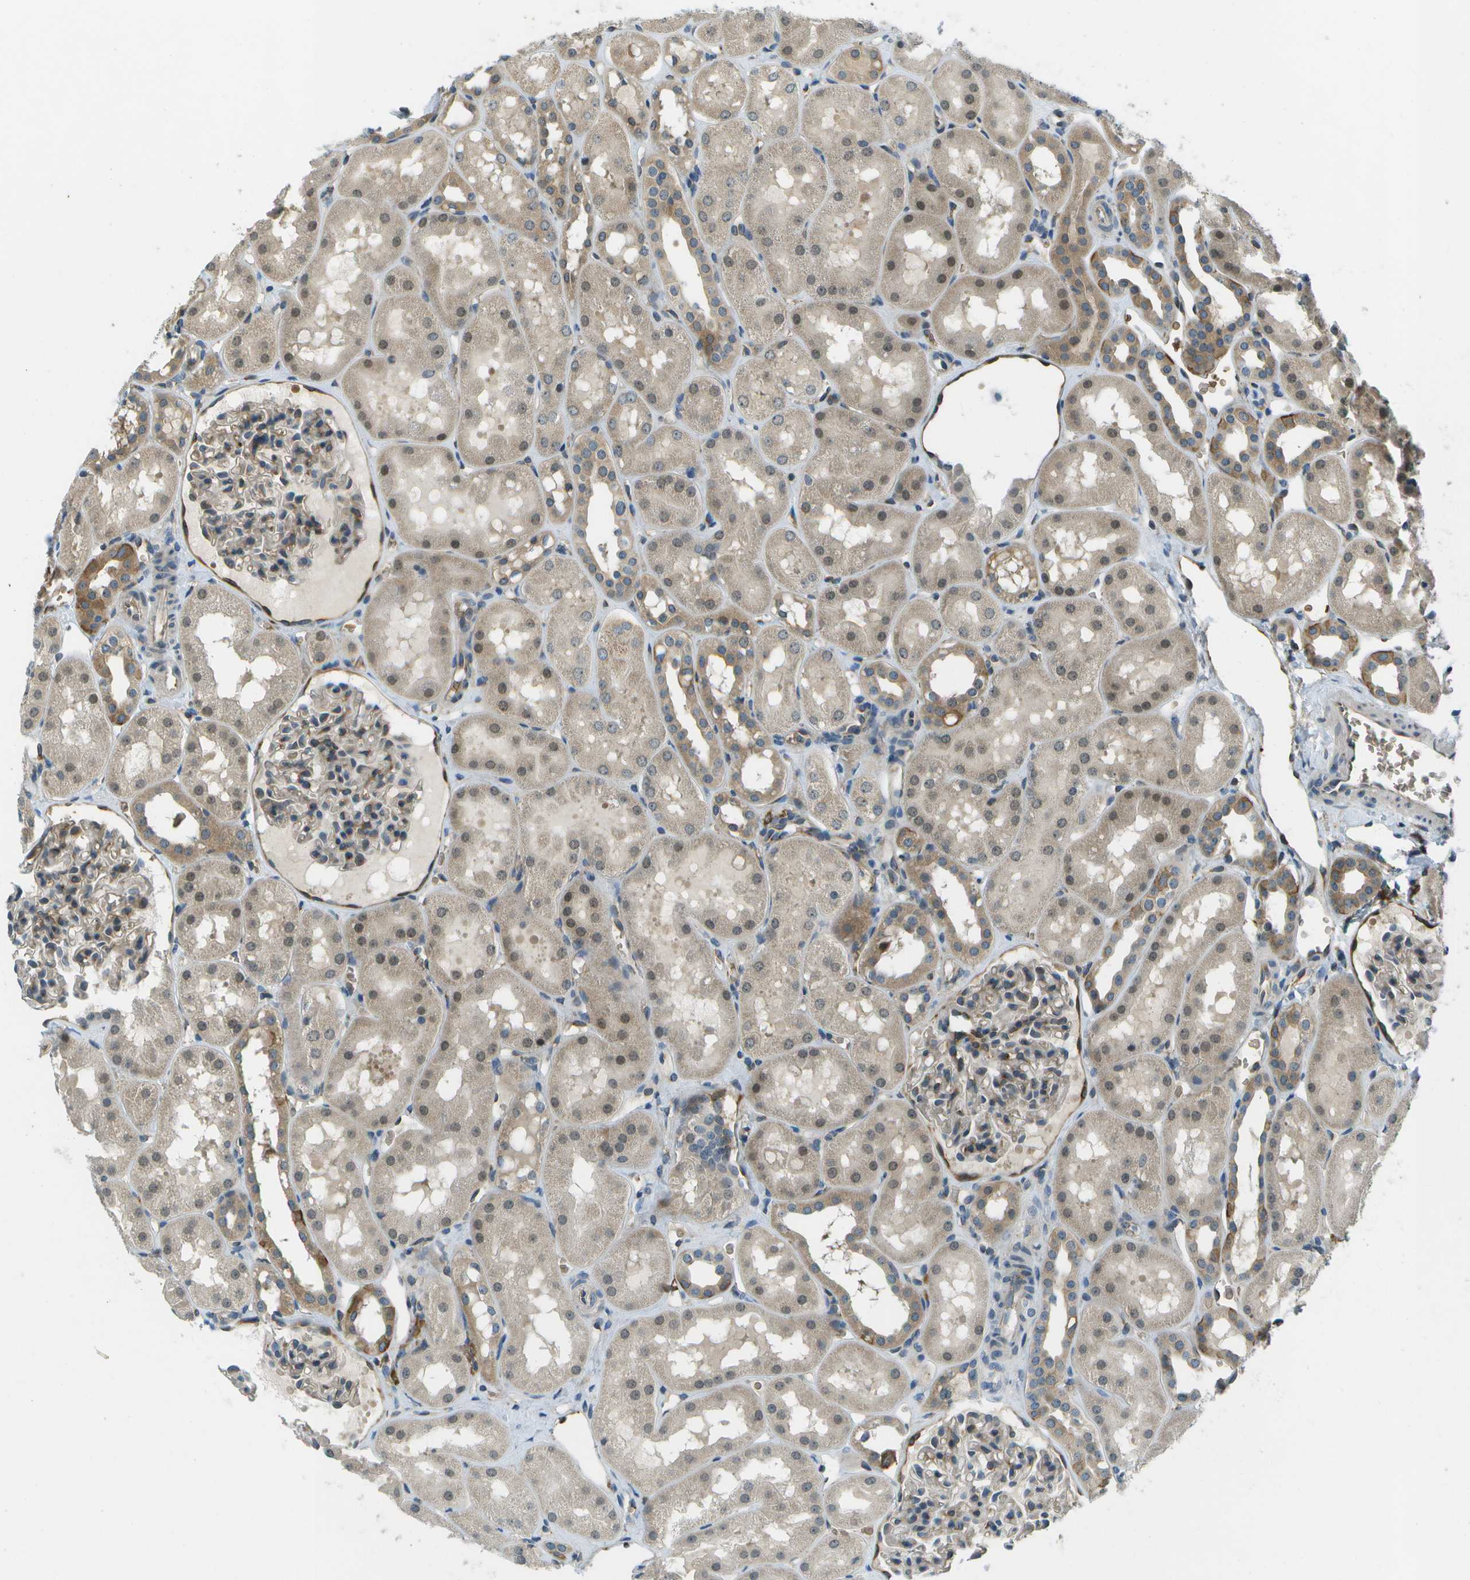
{"staining": {"intensity": "moderate", "quantity": "<25%", "location": "cytoplasmic/membranous"}, "tissue": "kidney", "cell_type": "Cells in glomeruli", "image_type": "normal", "snomed": [{"axis": "morphology", "description": "Normal tissue, NOS"}, {"axis": "topography", "description": "Kidney"}, {"axis": "topography", "description": "Urinary bladder"}], "caption": "Immunohistochemistry image of unremarkable kidney: kidney stained using immunohistochemistry (IHC) exhibits low levels of moderate protein expression localized specifically in the cytoplasmic/membranous of cells in glomeruli, appearing as a cytoplasmic/membranous brown color.", "gene": "CTIF", "patient": {"sex": "male", "age": 16}}